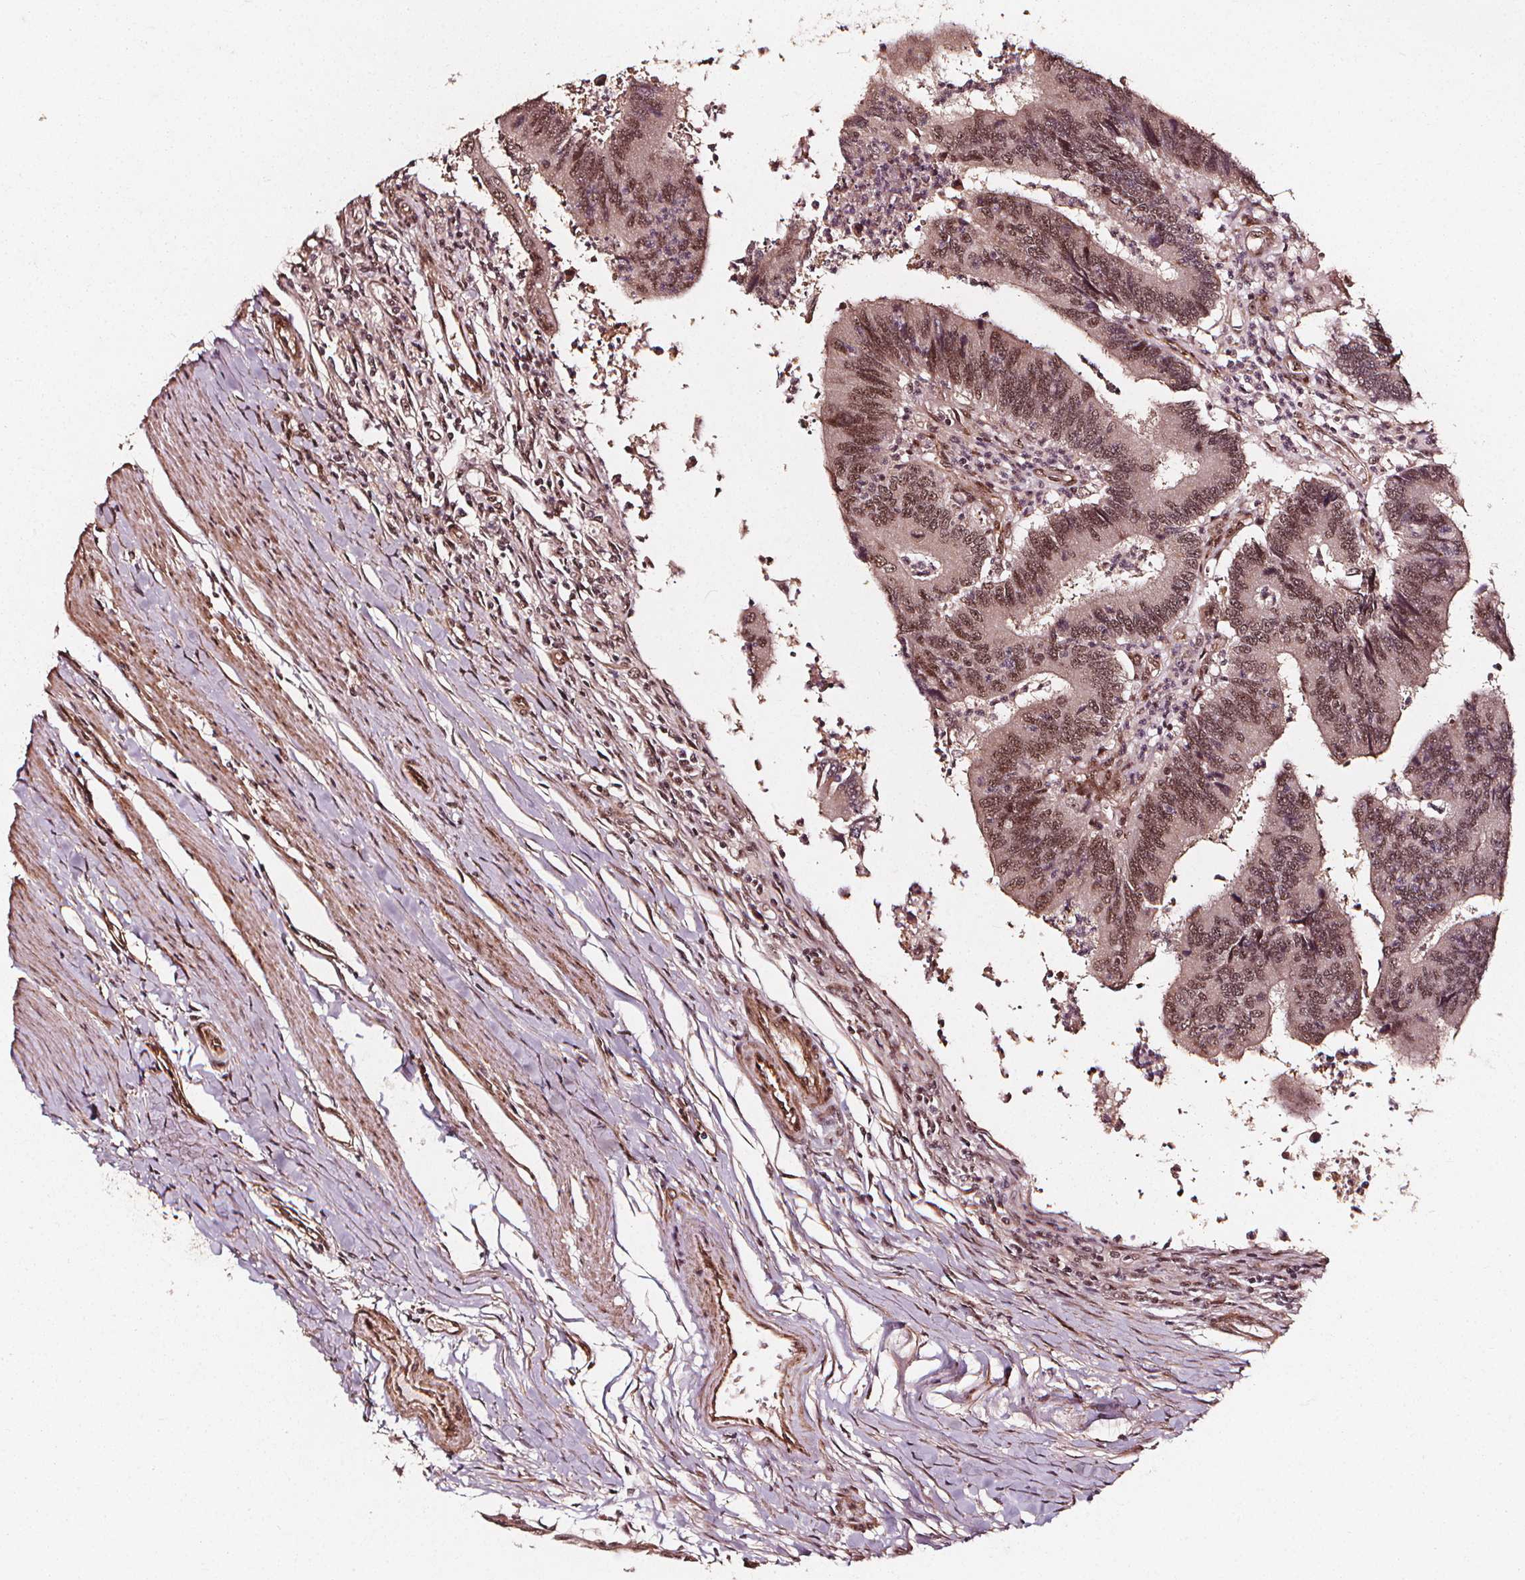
{"staining": {"intensity": "moderate", "quantity": ">75%", "location": "nuclear"}, "tissue": "colorectal cancer", "cell_type": "Tumor cells", "image_type": "cancer", "snomed": [{"axis": "morphology", "description": "Adenocarcinoma, NOS"}, {"axis": "topography", "description": "Colon"}], "caption": "This is a micrograph of IHC staining of adenocarcinoma (colorectal), which shows moderate positivity in the nuclear of tumor cells.", "gene": "EXOSC9", "patient": {"sex": "female", "age": 67}}